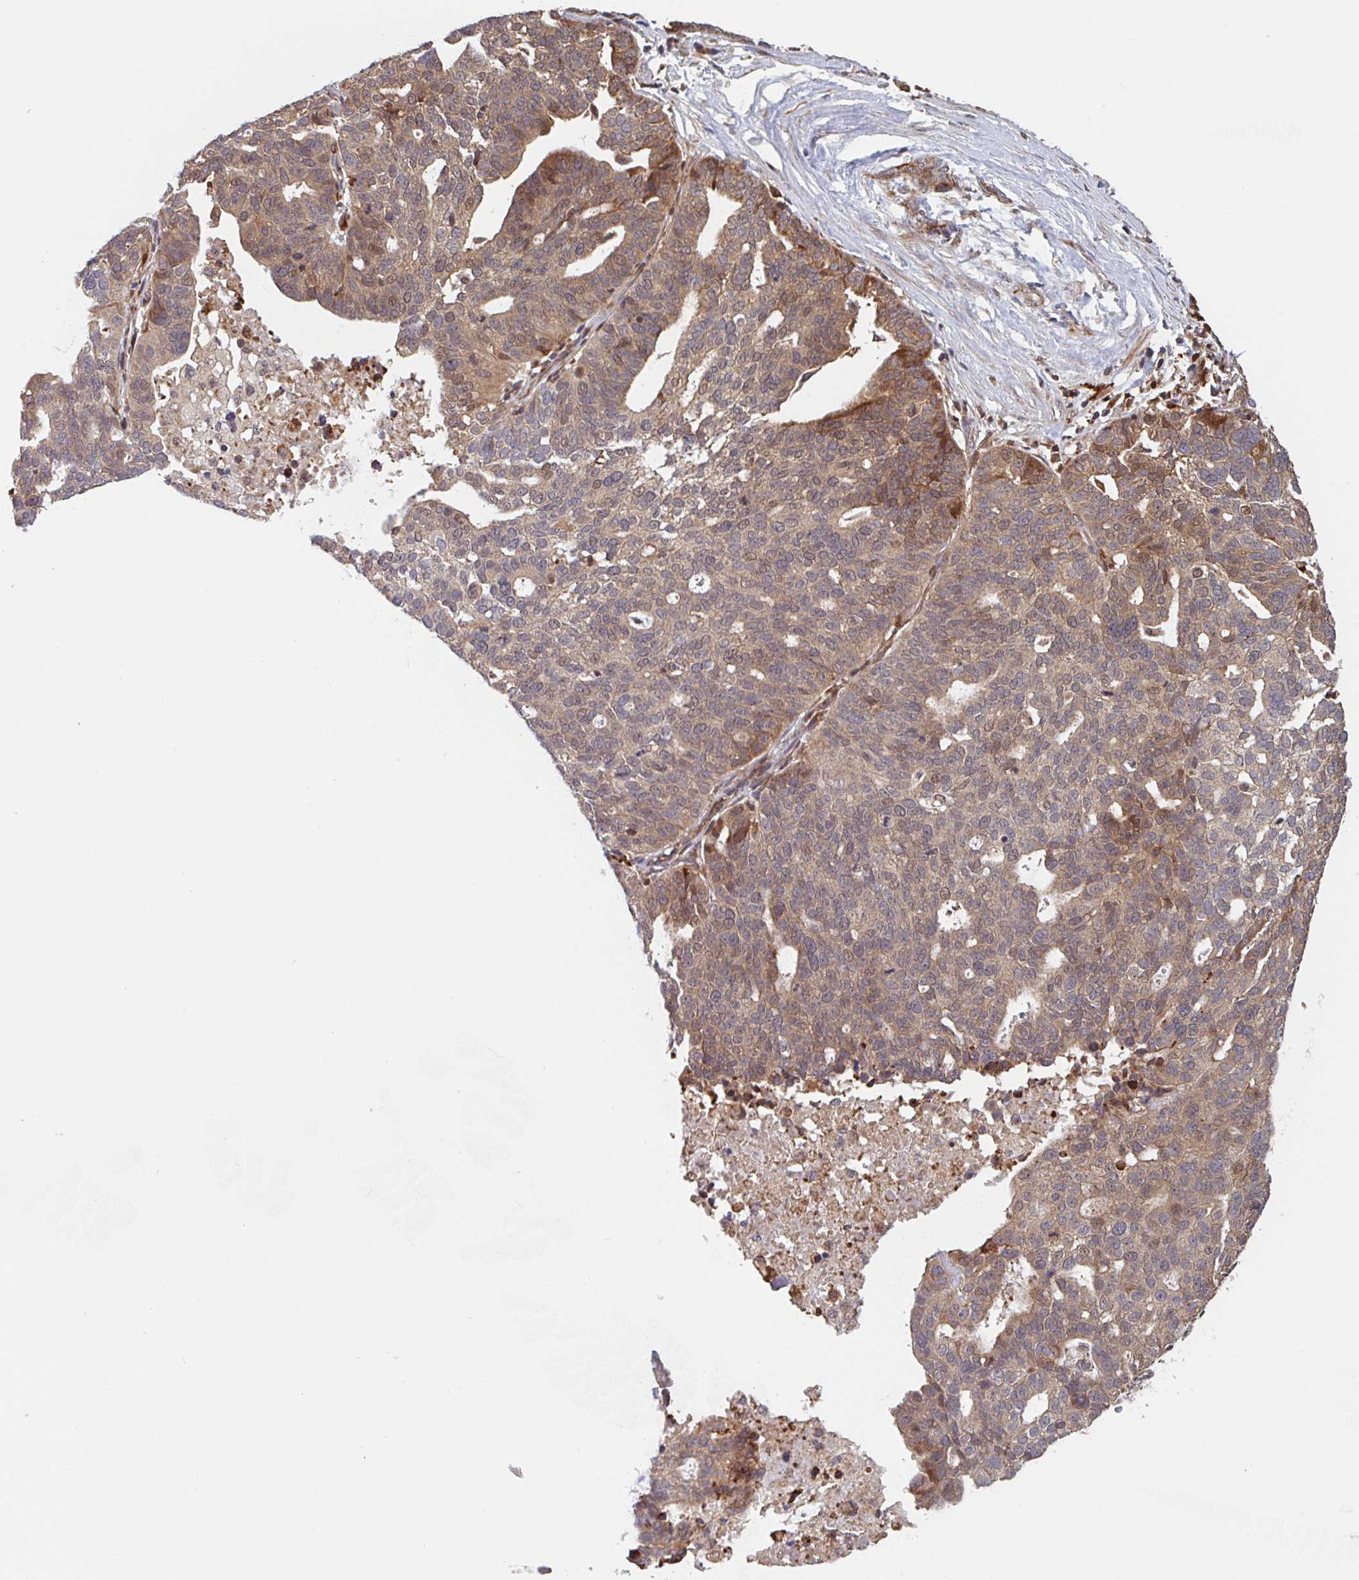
{"staining": {"intensity": "moderate", "quantity": "25%-75%", "location": "cytoplasmic/membranous,nuclear"}, "tissue": "ovarian cancer", "cell_type": "Tumor cells", "image_type": "cancer", "snomed": [{"axis": "morphology", "description": "Cystadenocarcinoma, serous, NOS"}, {"axis": "topography", "description": "Ovary"}], "caption": "Ovarian serous cystadenocarcinoma tissue demonstrates moderate cytoplasmic/membranous and nuclear expression in approximately 25%-75% of tumor cells, visualized by immunohistochemistry. The staining was performed using DAB, with brown indicating positive protein expression. Nuclei are stained blue with hematoxylin.", "gene": "NUB1", "patient": {"sex": "female", "age": 59}}